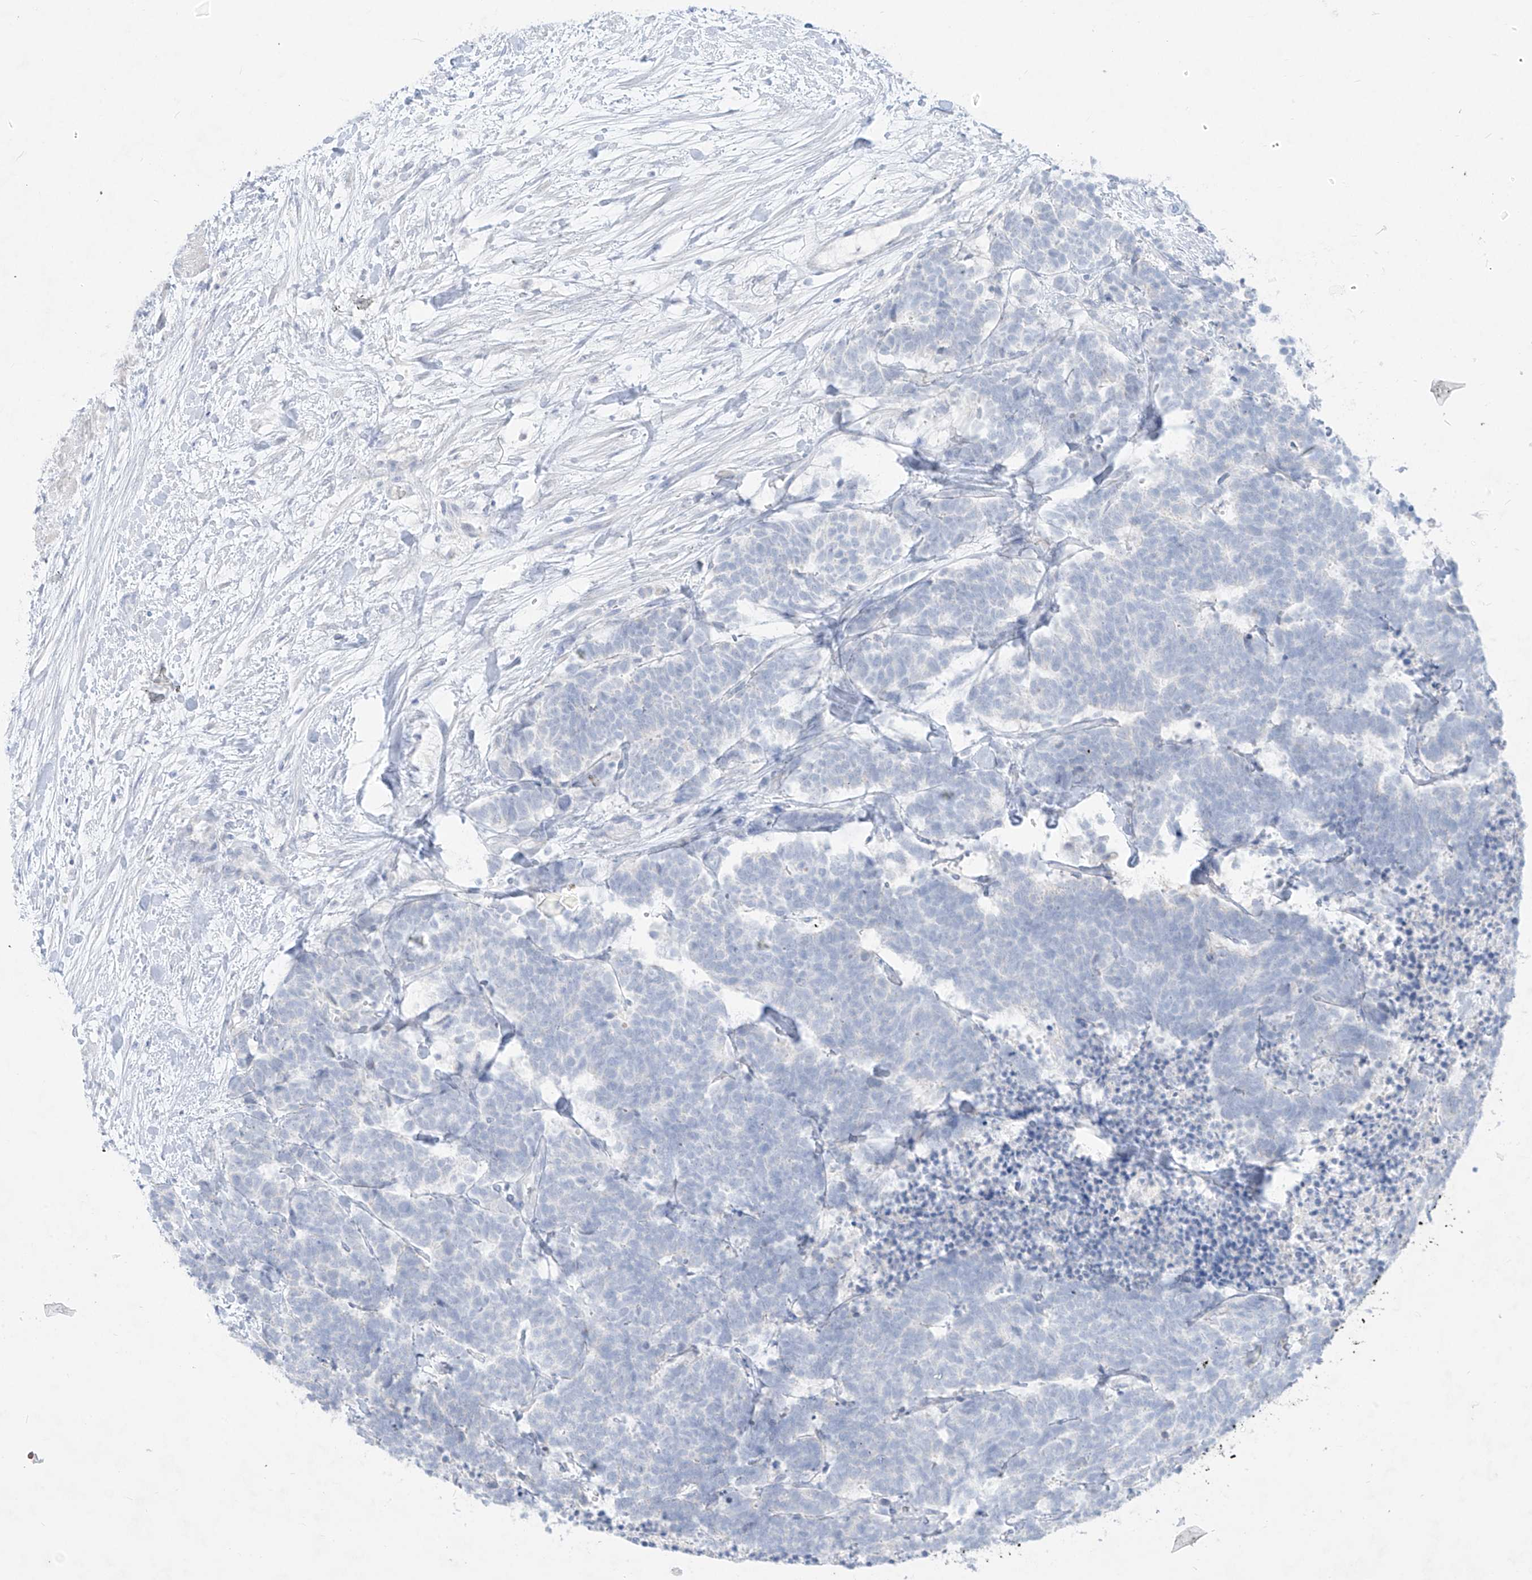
{"staining": {"intensity": "negative", "quantity": "none", "location": "none"}, "tissue": "carcinoid", "cell_type": "Tumor cells", "image_type": "cancer", "snomed": [{"axis": "morphology", "description": "Carcinoma, NOS"}, {"axis": "morphology", "description": "Carcinoid, malignant, NOS"}, {"axis": "topography", "description": "Urinary bladder"}], "caption": "Tumor cells show no significant positivity in carcinoma.", "gene": "TGM4", "patient": {"sex": "male", "age": 57}}